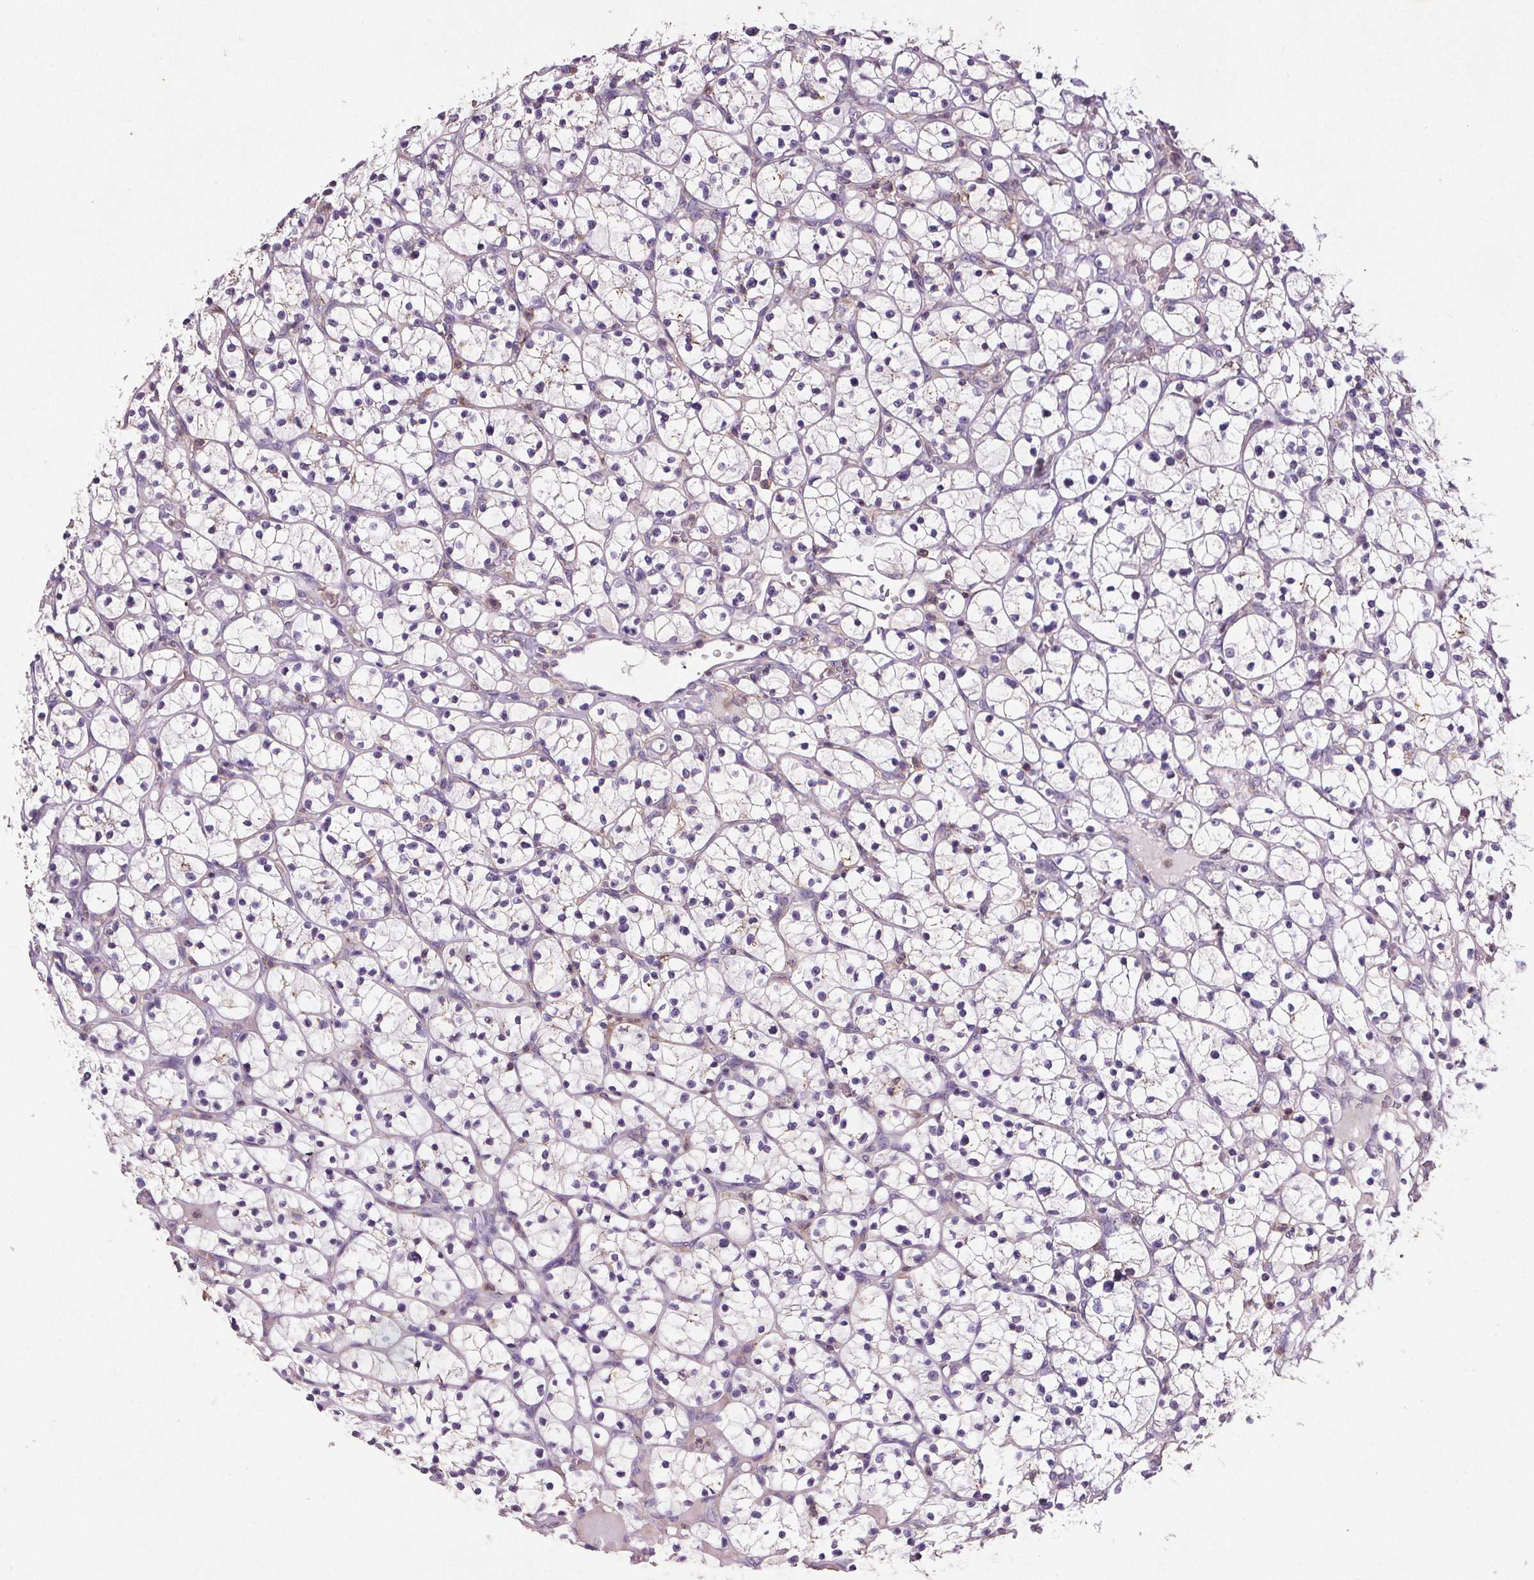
{"staining": {"intensity": "negative", "quantity": "none", "location": "none"}, "tissue": "renal cancer", "cell_type": "Tumor cells", "image_type": "cancer", "snomed": [{"axis": "morphology", "description": "Adenocarcinoma, NOS"}, {"axis": "topography", "description": "Kidney"}], "caption": "The micrograph shows no staining of tumor cells in renal cancer.", "gene": "C19orf84", "patient": {"sex": "female", "age": 64}}